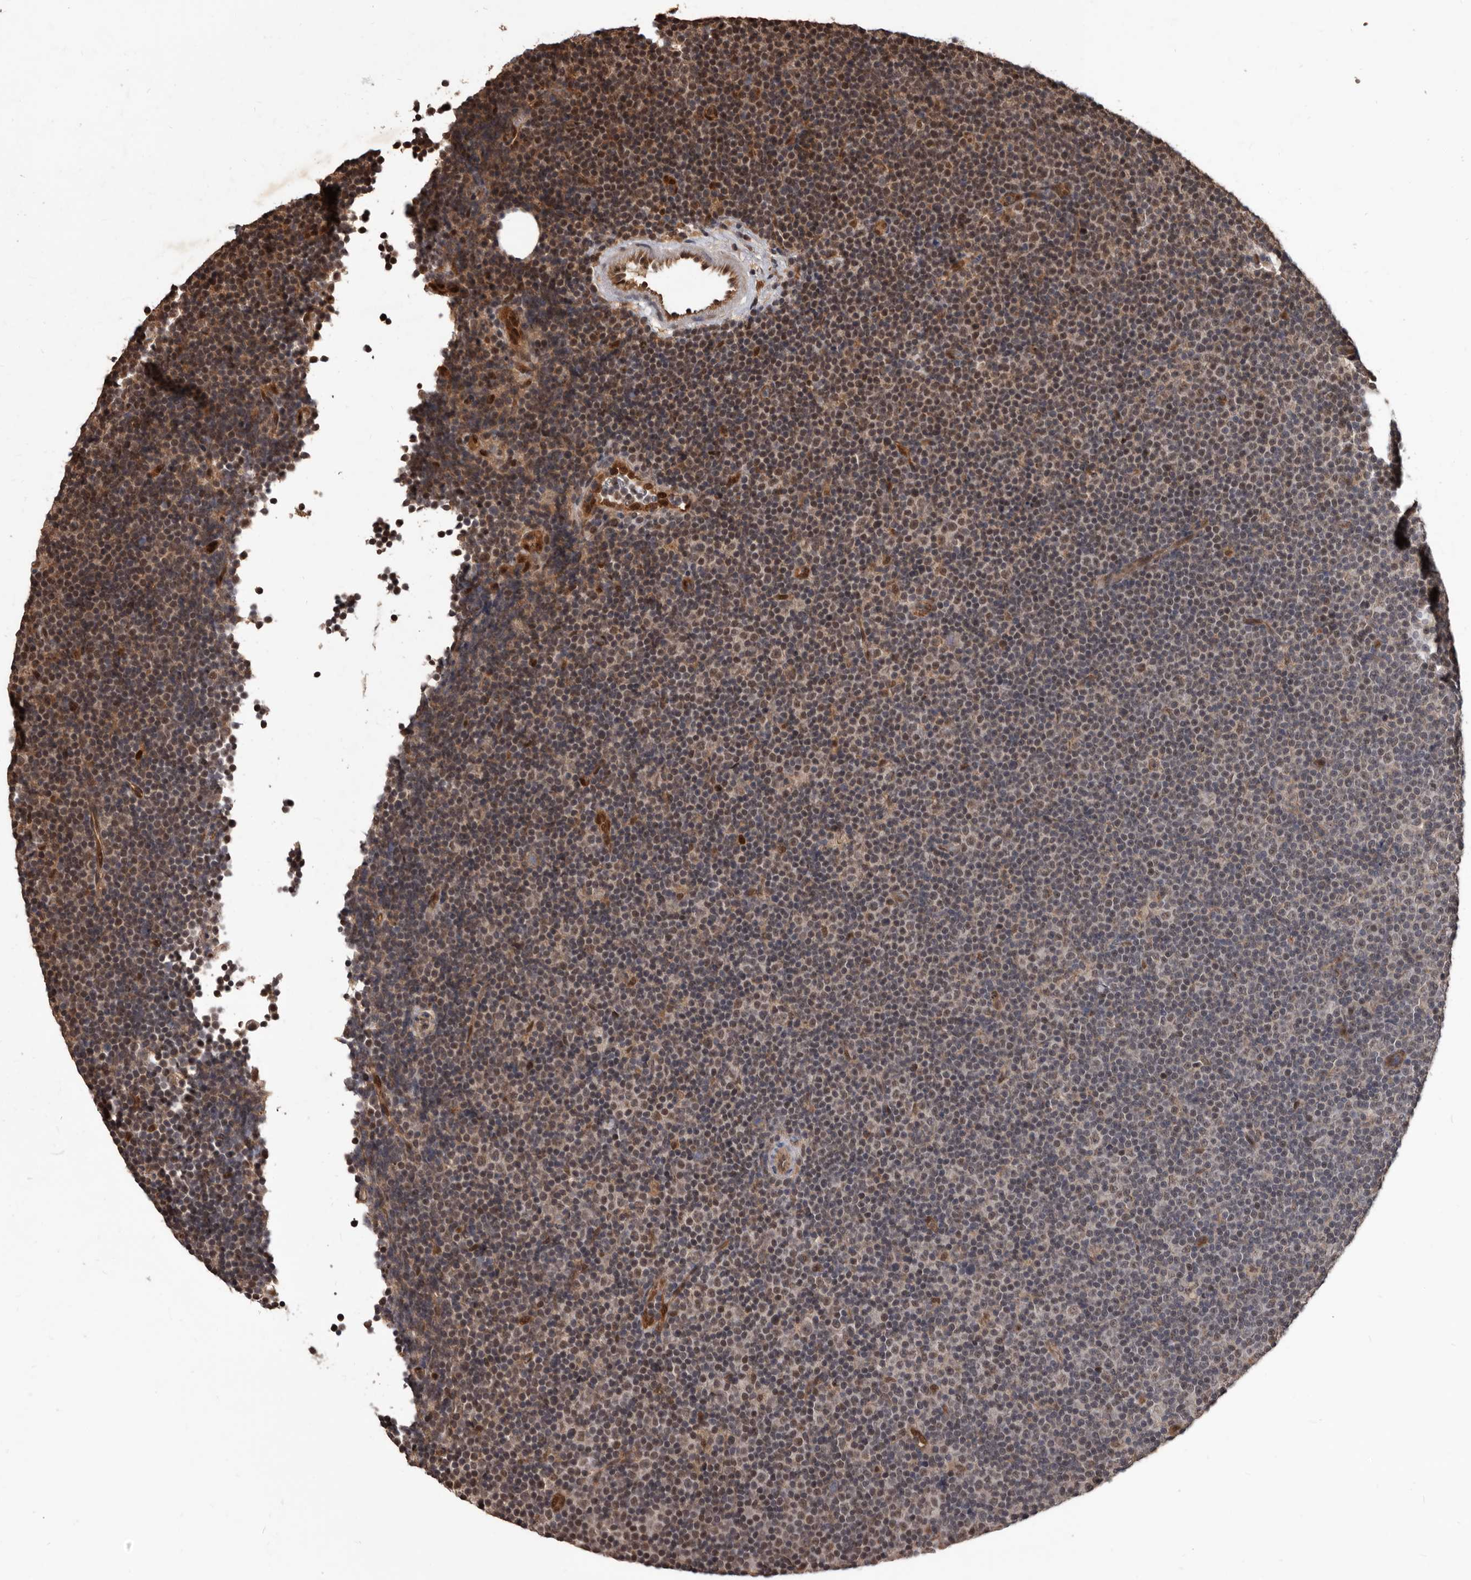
{"staining": {"intensity": "weak", "quantity": "25%-75%", "location": "nuclear"}, "tissue": "lymphoma", "cell_type": "Tumor cells", "image_type": "cancer", "snomed": [{"axis": "morphology", "description": "Malignant lymphoma, non-Hodgkin's type, Low grade"}, {"axis": "topography", "description": "Lymph node"}], "caption": "Human low-grade malignant lymphoma, non-Hodgkin's type stained with a brown dye displays weak nuclear positive staining in approximately 25%-75% of tumor cells.", "gene": "AHR", "patient": {"sex": "female", "age": 67}}